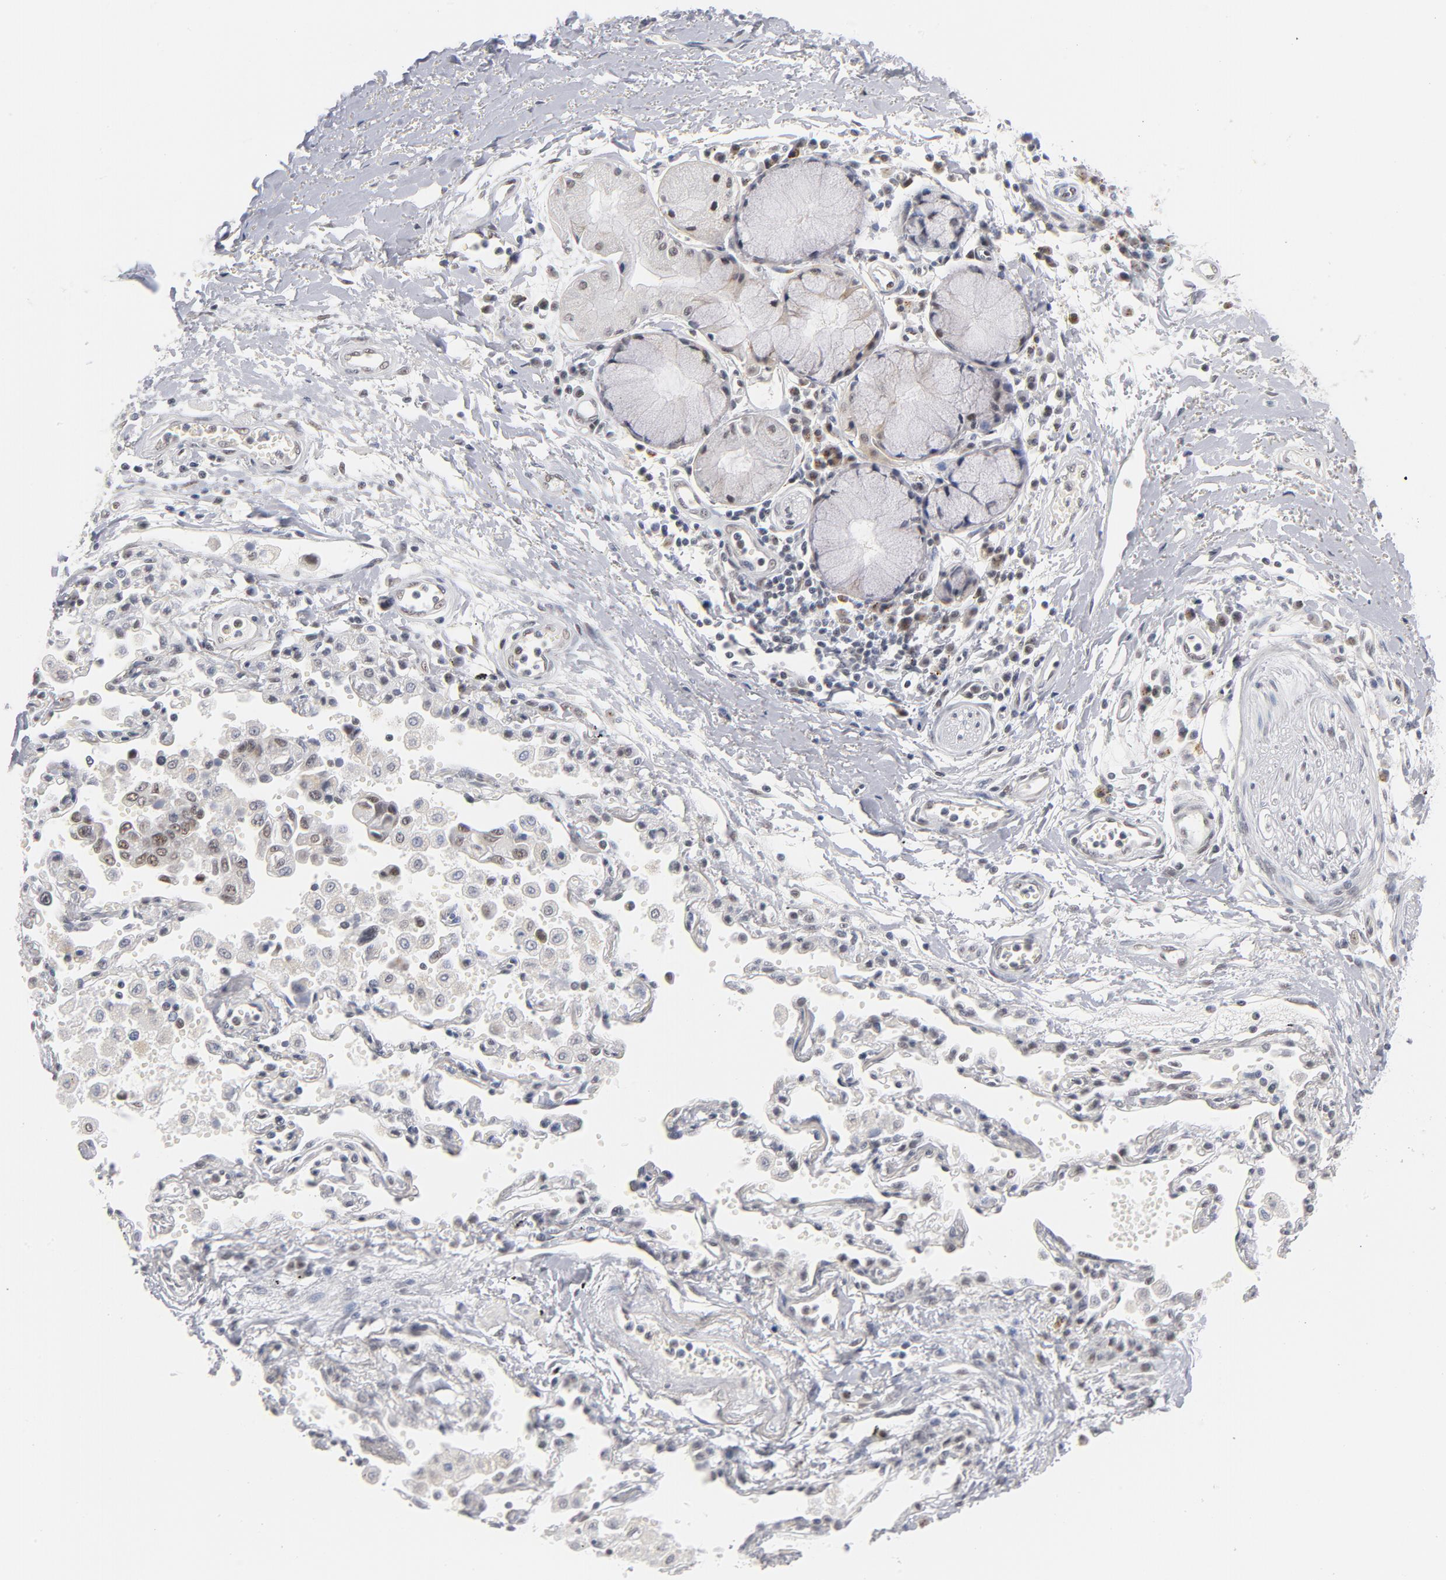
{"staining": {"intensity": "negative", "quantity": "none", "location": "none"}, "tissue": "adipose tissue", "cell_type": "Adipocytes", "image_type": "normal", "snomed": [{"axis": "morphology", "description": "Normal tissue, NOS"}, {"axis": "morphology", "description": "Adenocarcinoma, NOS"}, {"axis": "topography", "description": "Cartilage tissue"}, {"axis": "topography", "description": "Bronchus"}, {"axis": "topography", "description": "Lung"}], "caption": "This is an immunohistochemistry (IHC) histopathology image of normal adipose tissue. There is no staining in adipocytes.", "gene": "BAP1", "patient": {"sex": "female", "age": 67}}